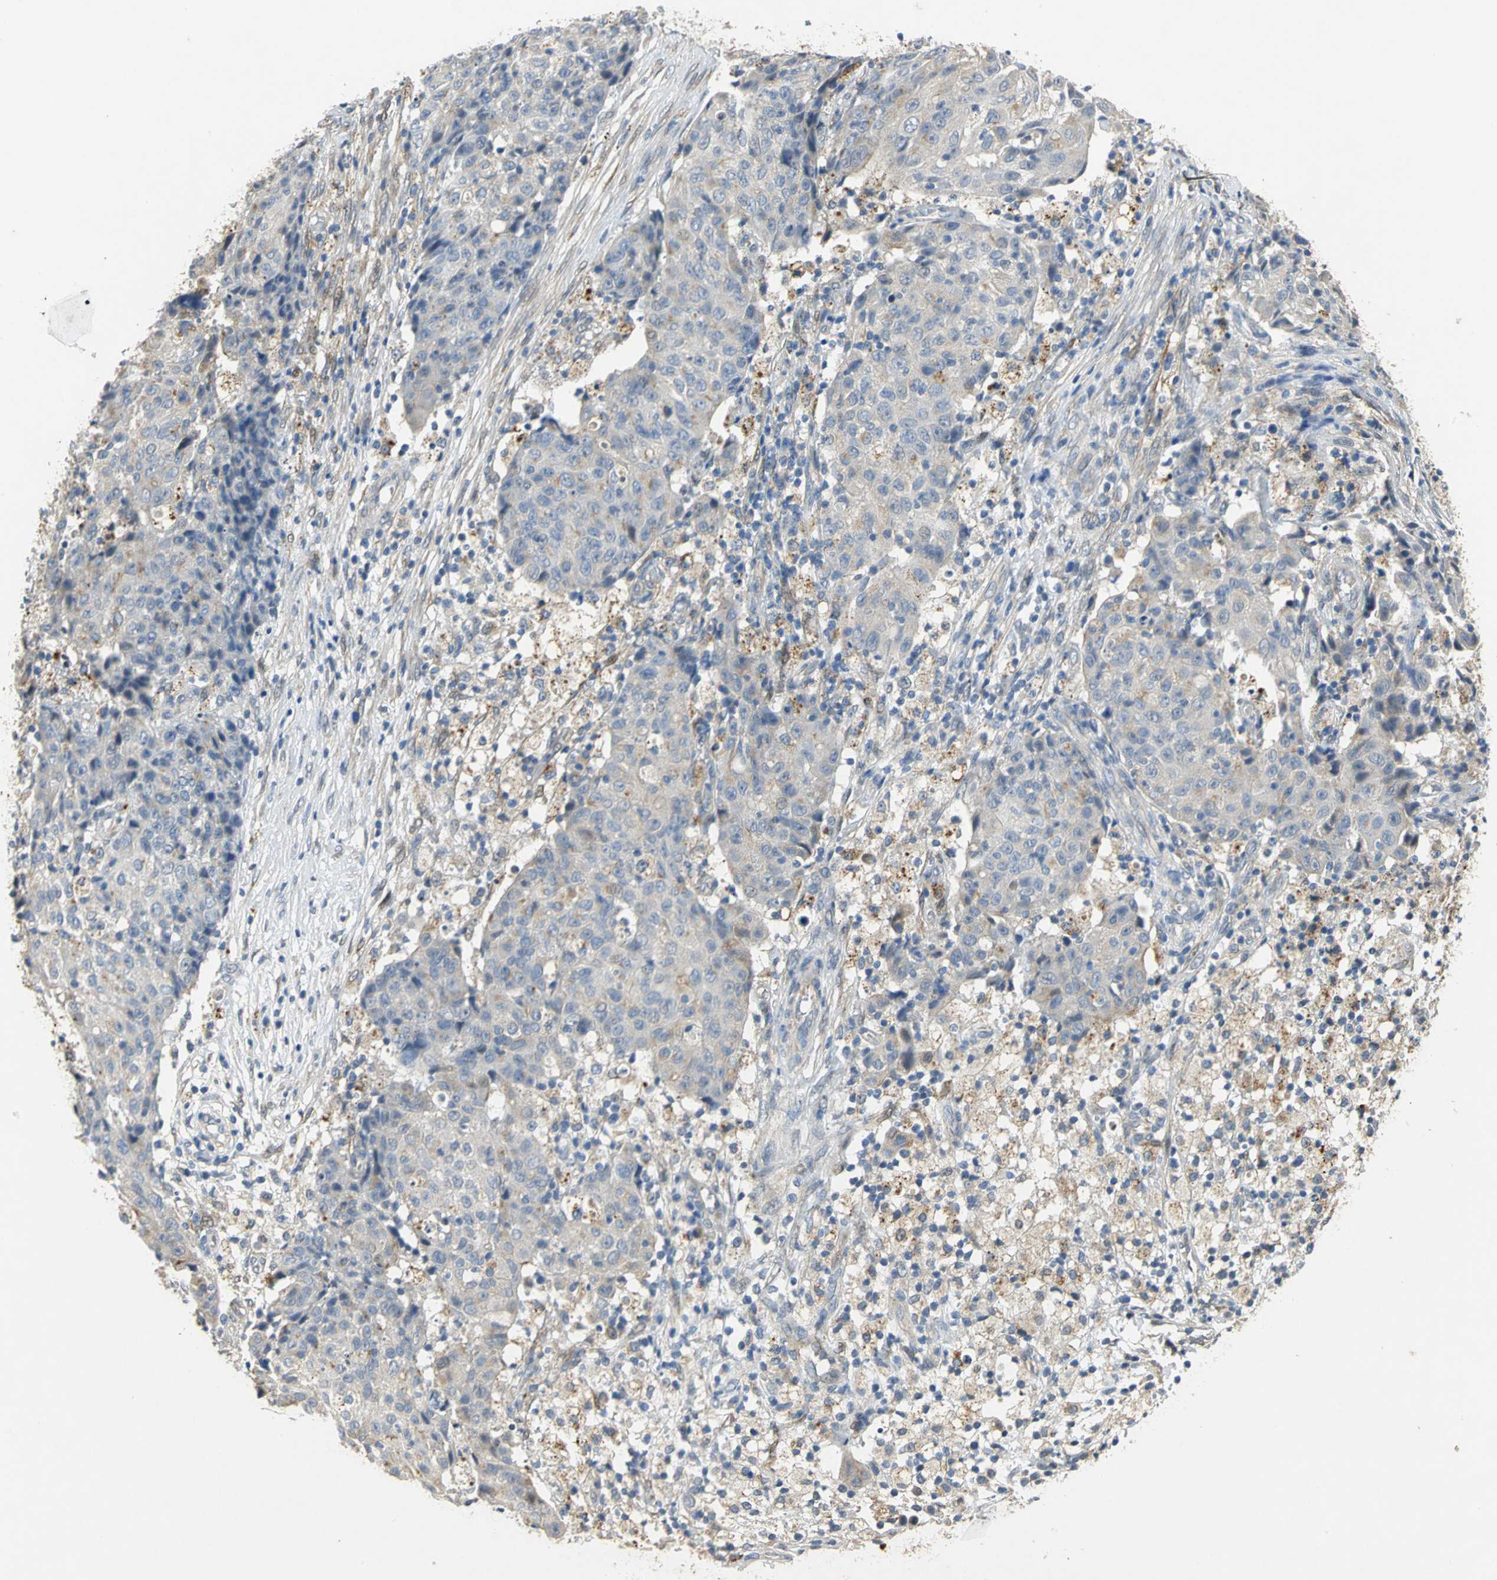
{"staining": {"intensity": "negative", "quantity": "none", "location": "none"}, "tissue": "ovarian cancer", "cell_type": "Tumor cells", "image_type": "cancer", "snomed": [{"axis": "morphology", "description": "Carcinoma, endometroid"}, {"axis": "topography", "description": "Ovary"}], "caption": "This micrograph is of ovarian cancer (endometroid carcinoma) stained with immunohistochemistry (IHC) to label a protein in brown with the nuclei are counter-stained blue. There is no staining in tumor cells.", "gene": "IL17RB", "patient": {"sex": "female", "age": 42}}